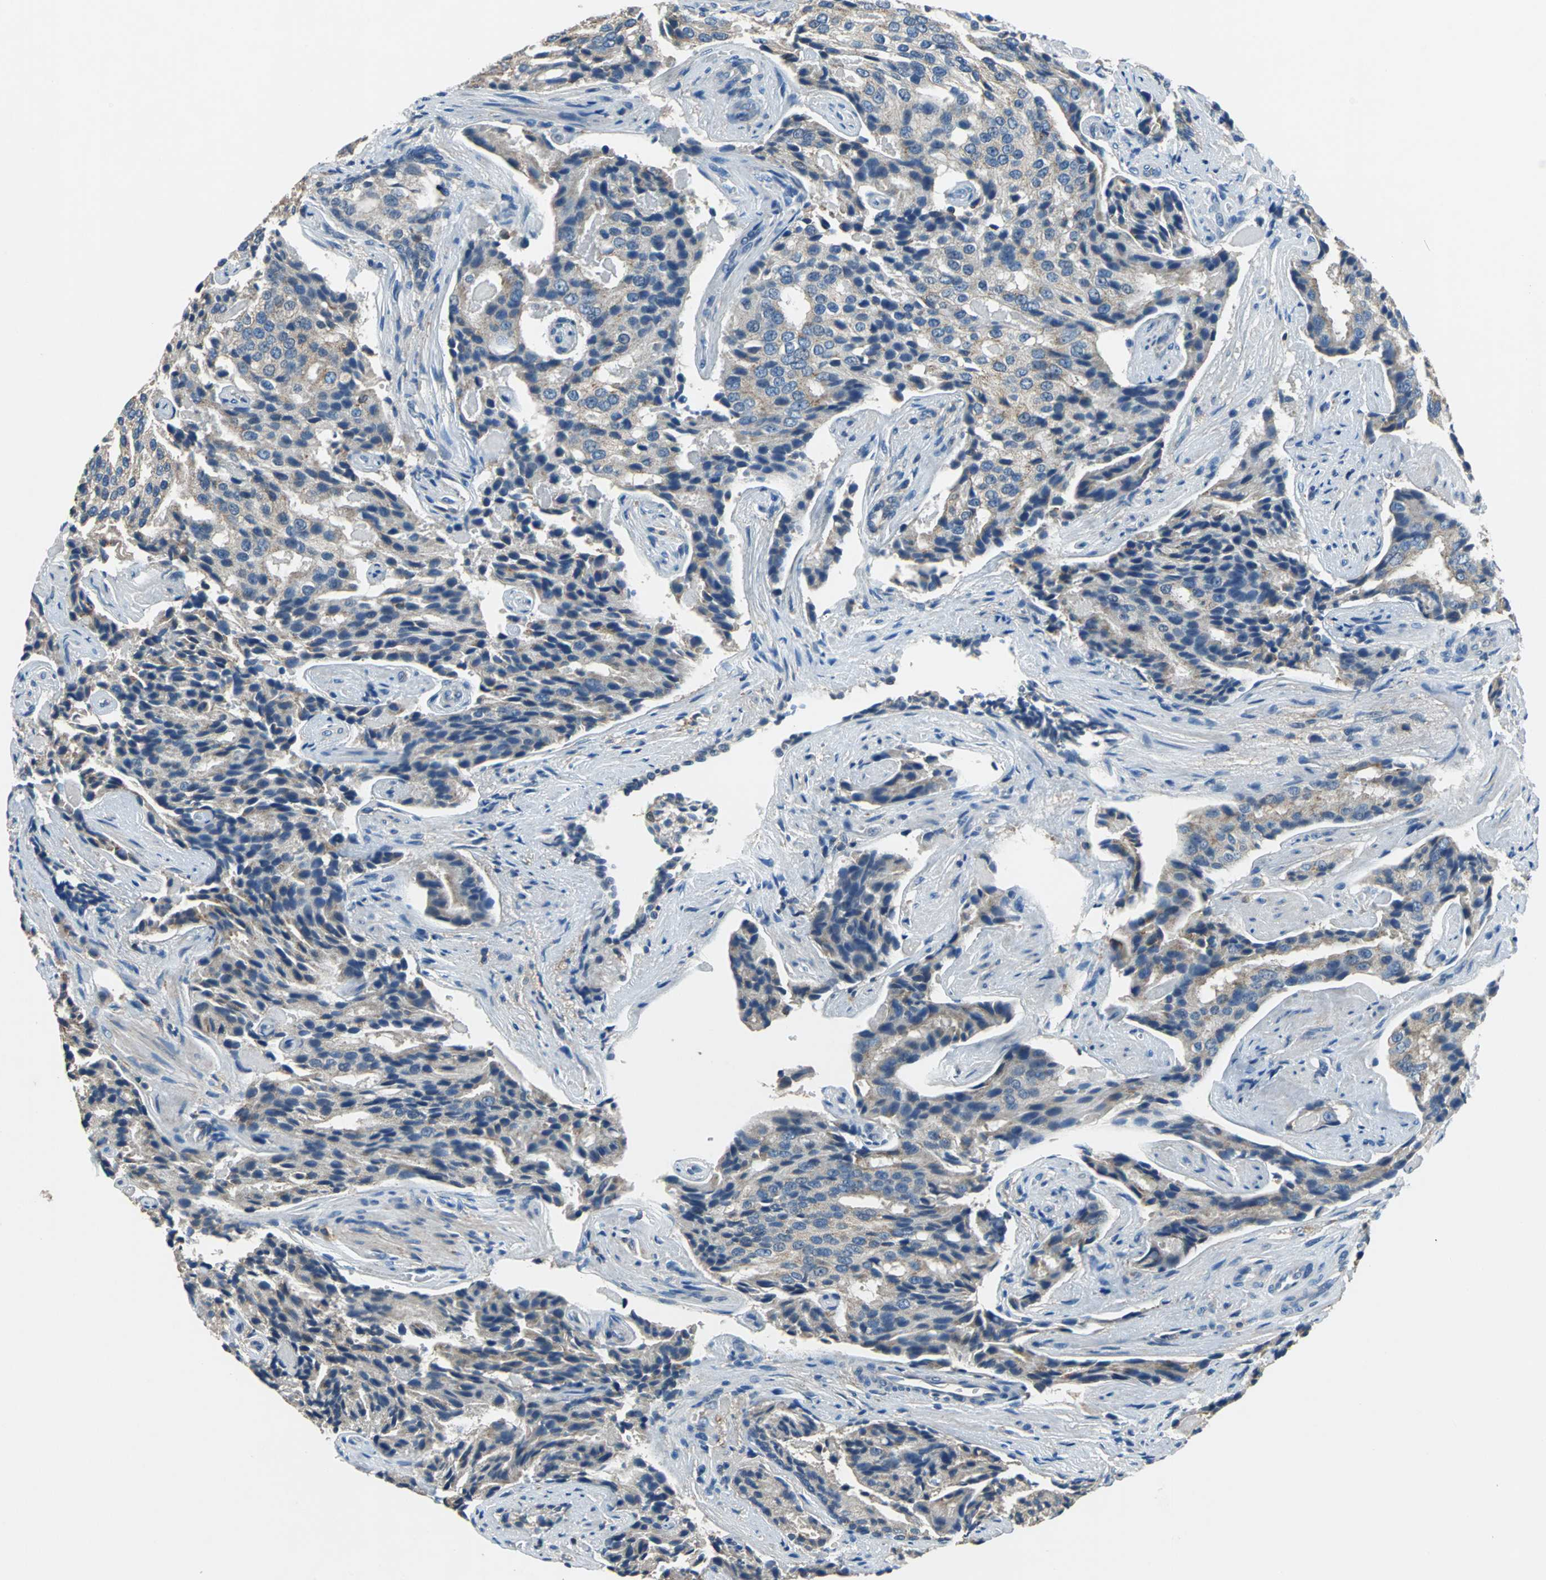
{"staining": {"intensity": "weak", "quantity": "25%-75%", "location": "cytoplasmic/membranous"}, "tissue": "prostate cancer", "cell_type": "Tumor cells", "image_type": "cancer", "snomed": [{"axis": "morphology", "description": "Adenocarcinoma, High grade"}, {"axis": "topography", "description": "Prostate"}], "caption": "High-magnification brightfield microscopy of prostate cancer stained with DAB (brown) and counterstained with hematoxylin (blue). tumor cells exhibit weak cytoplasmic/membranous staining is appreciated in about25%-75% of cells.", "gene": "PRKCA", "patient": {"sex": "male", "age": 58}}